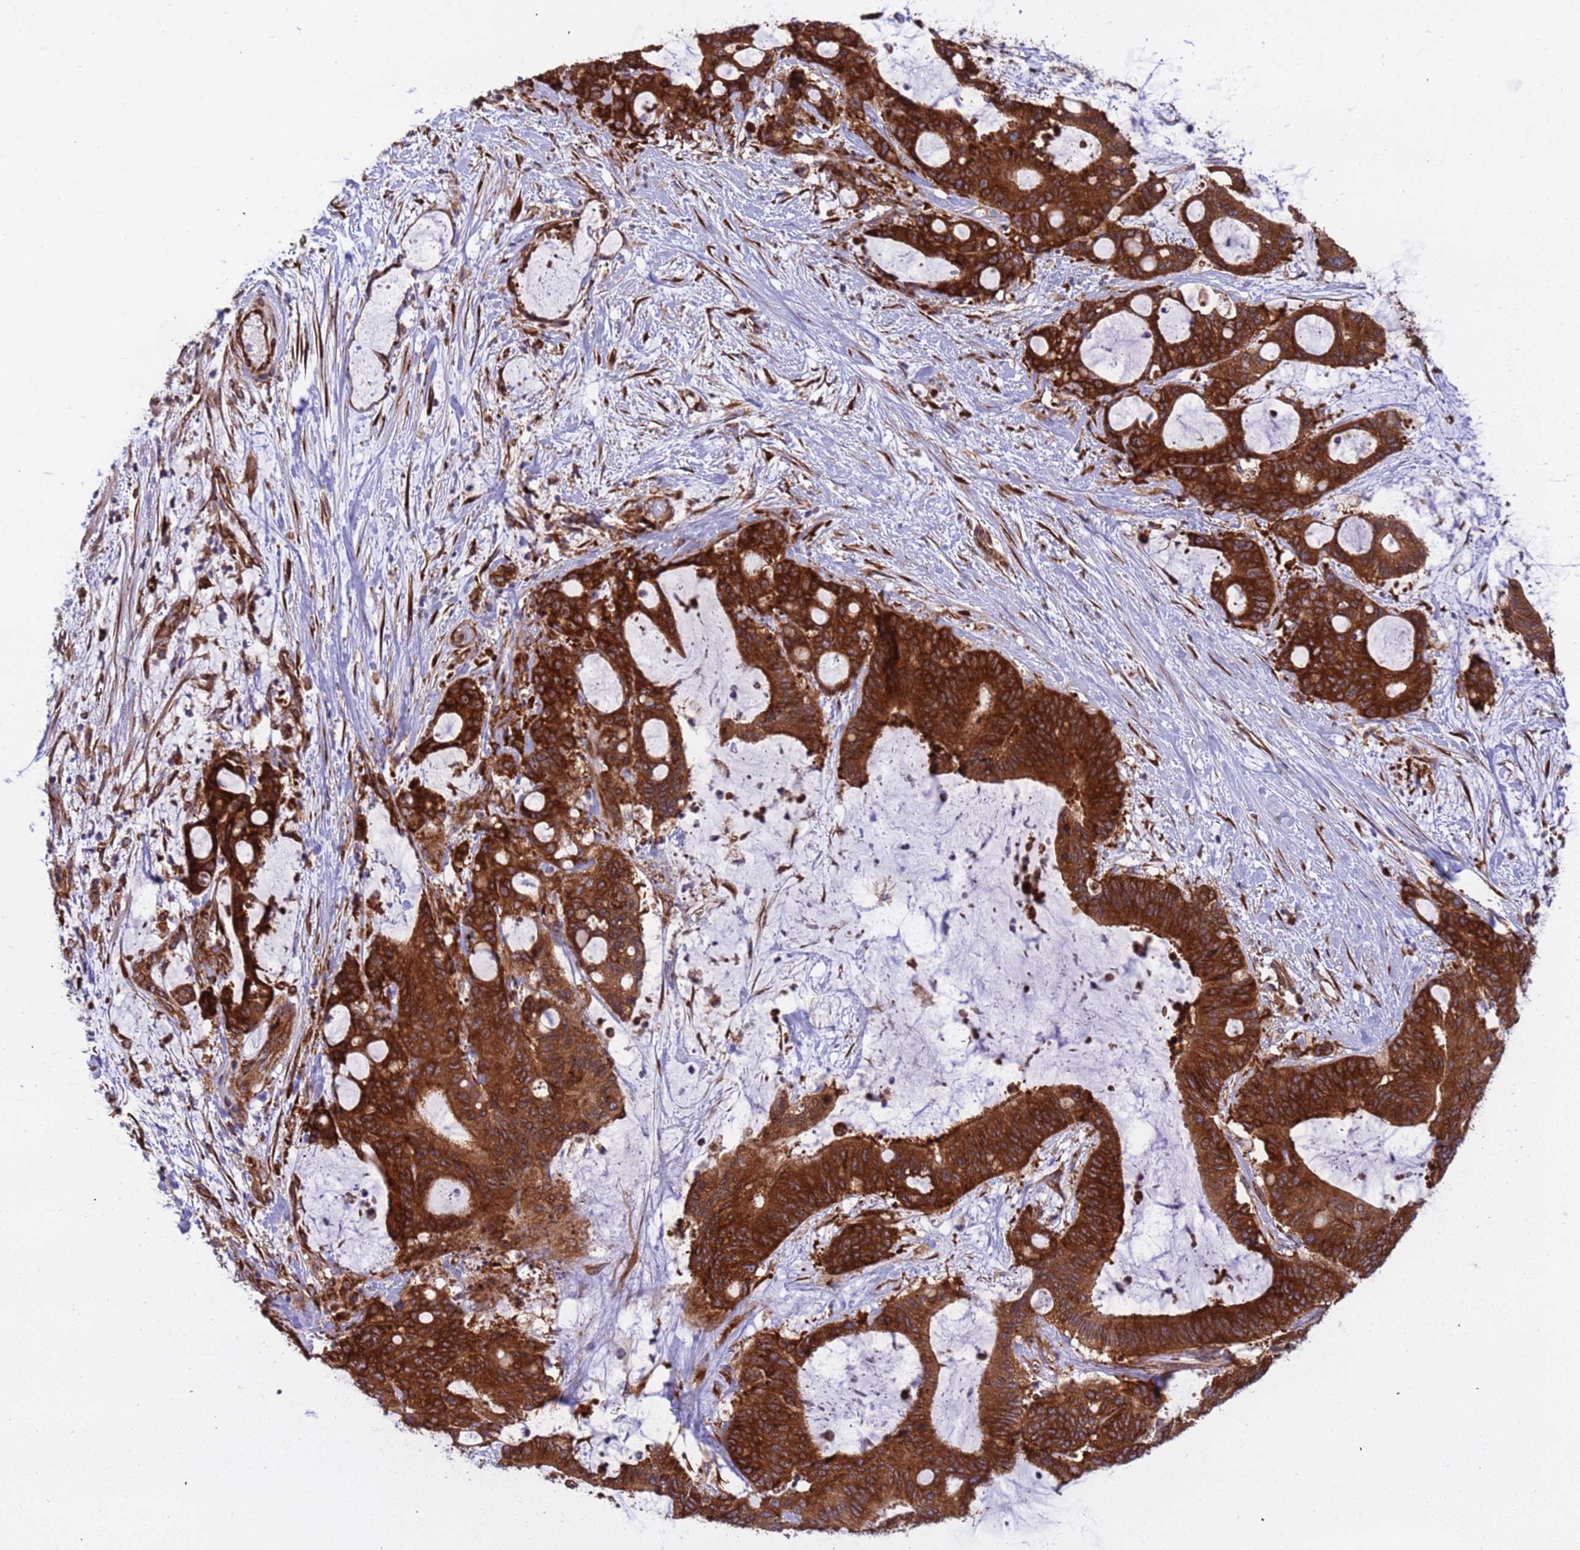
{"staining": {"intensity": "strong", "quantity": ">75%", "location": "cytoplasmic/membranous"}, "tissue": "liver cancer", "cell_type": "Tumor cells", "image_type": "cancer", "snomed": [{"axis": "morphology", "description": "Normal tissue, NOS"}, {"axis": "morphology", "description": "Cholangiocarcinoma"}, {"axis": "topography", "description": "Liver"}, {"axis": "topography", "description": "Peripheral nerve tissue"}], "caption": "DAB (3,3'-diaminobenzidine) immunohistochemical staining of liver cholangiocarcinoma demonstrates strong cytoplasmic/membranous protein staining in approximately >75% of tumor cells.", "gene": "RPL36", "patient": {"sex": "female", "age": 73}}